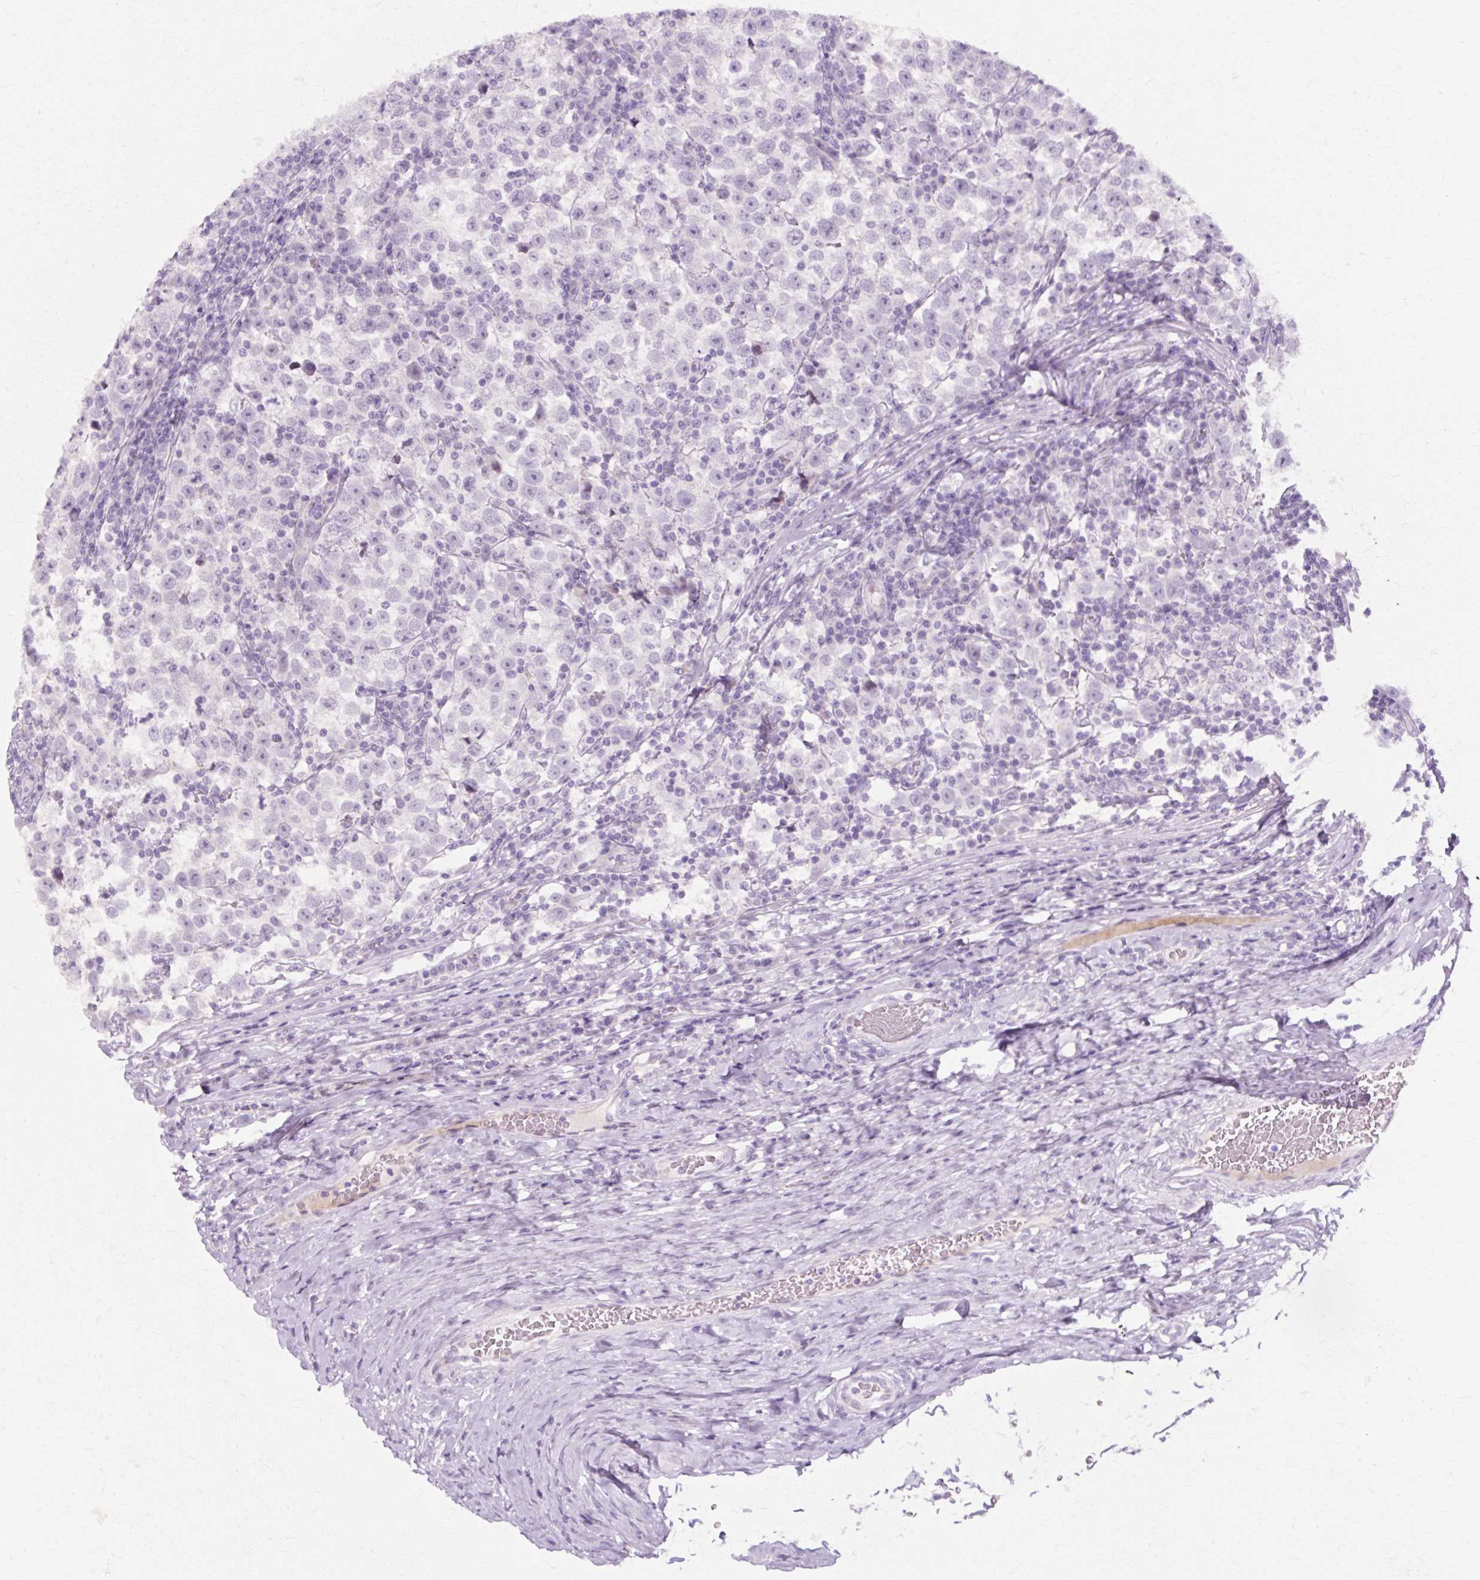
{"staining": {"intensity": "negative", "quantity": "none", "location": "none"}, "tissue": "testis cancer", "cell_type": "Tumor cells", "image_type": "cancer", "snomed": [{"axis": "morphology", "description": "Normal tissue, NOS"}, {"axis": "morphology", "description": "Seminoma, NOS"}, {"axis": "topography", "description": "Testis"}], "caption": "High power microscopy photomicrograph of an immunohistochemistry photomicrograph of testis cancer, revealing no significant staining in tumor cells. The staining is performed using DAB (3,3'-diaminobenzidine) brown chromogen with nuclei counter-stained in using hematoxylin.", "gene": "IRX2", "patient": {"sex": "male", "age": 43}}